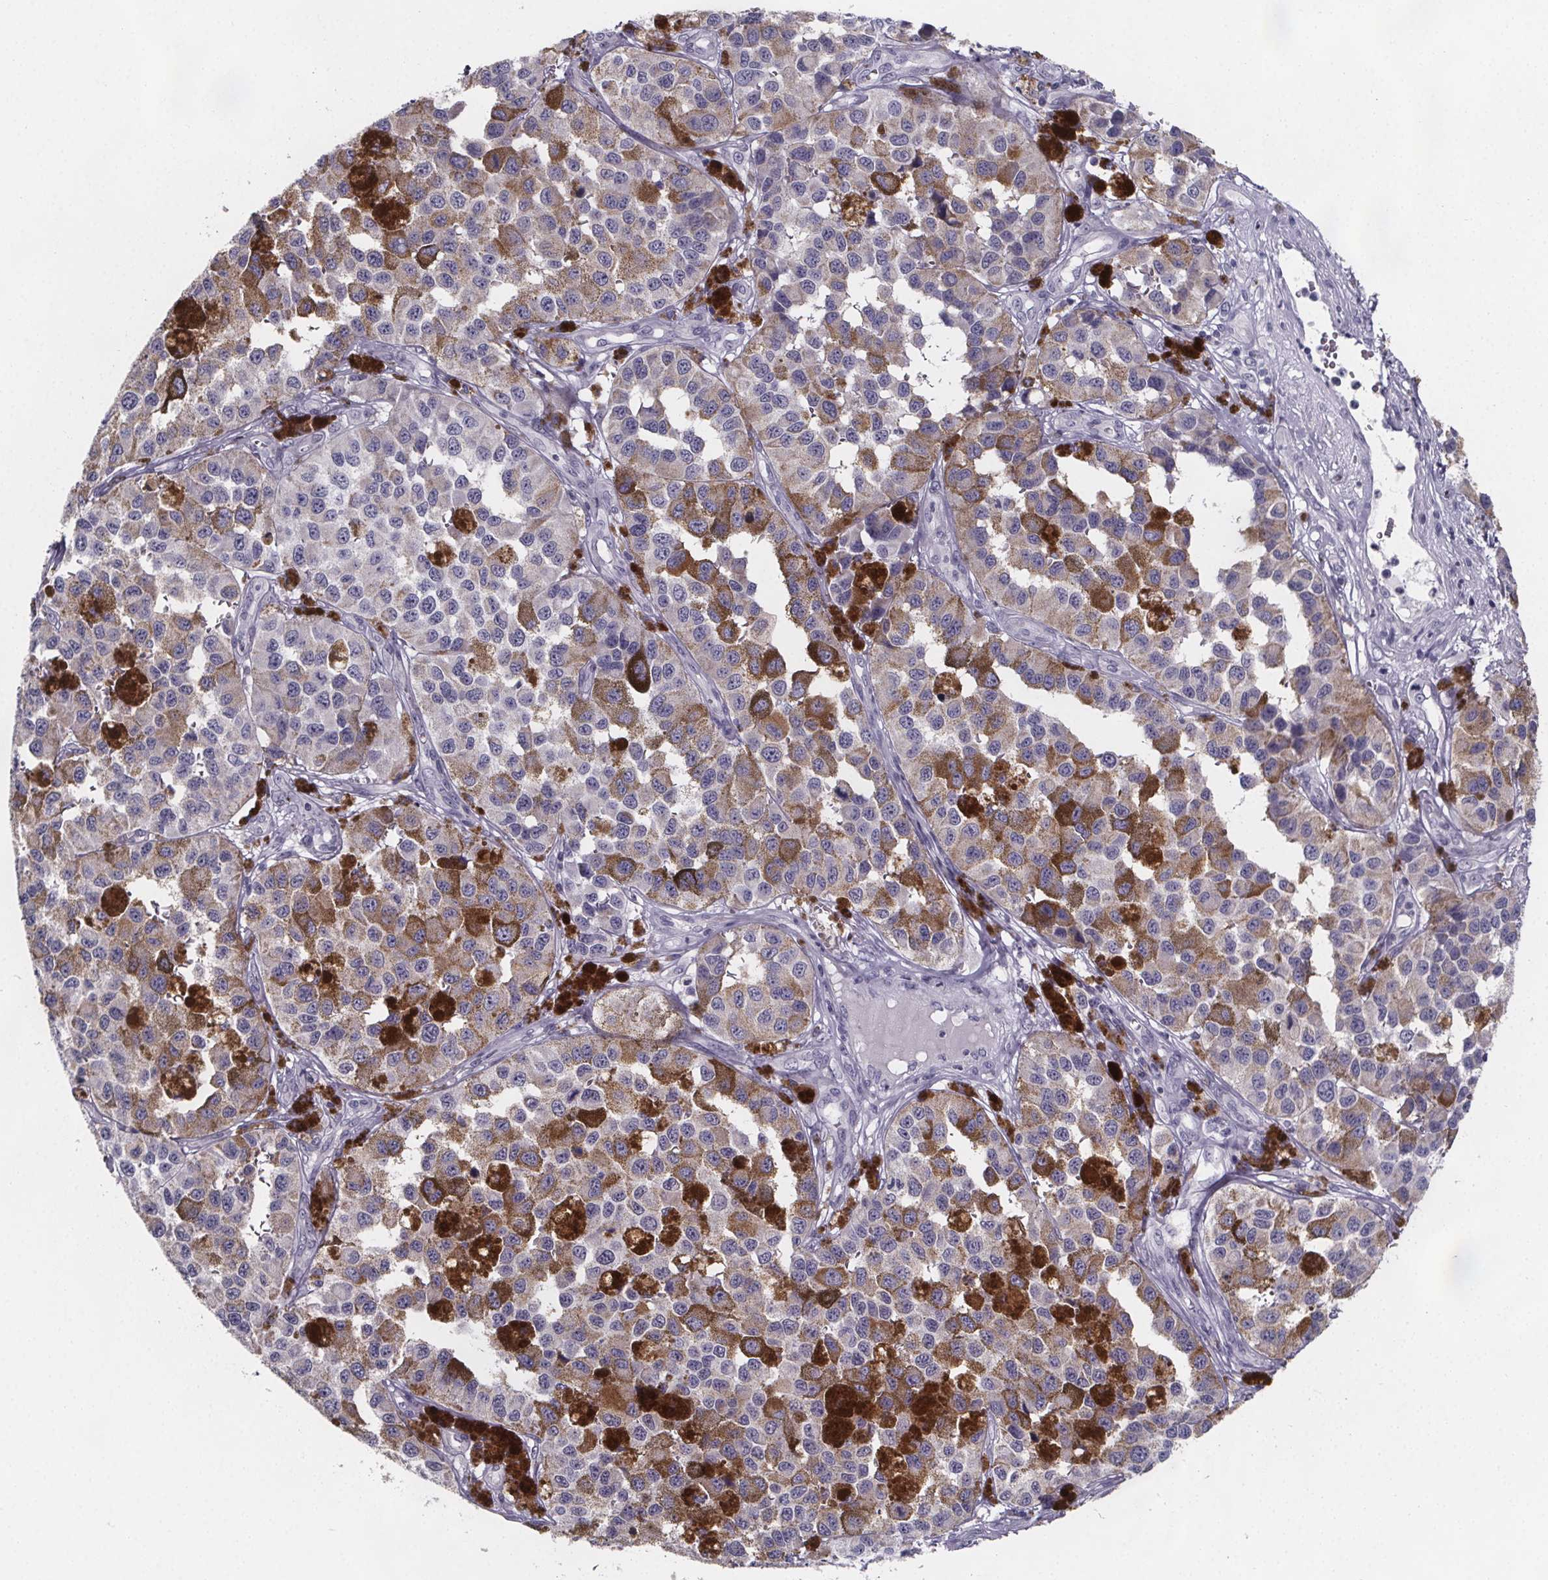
{"staining": {"intensity": "strong", "quantity": "<25%", "location": "cytoplasmic/membranous"}, "tissue": "melanoma", "cell_type": "Tumor cells", "image_type": "cancer", "snomed": [{"axis": "morphology", "description": "Malignant melanoma, NOS"}, {"axis": "topography", "description": "Skin"}], "caption": "Immunohistochemistry (IHC) (DAB) staining of human melanoma exhibits strong cytoplasmic/membranous protein expression in about <25% of tumor cells.", "gene": "PAH", "patient": {"sex": "female", "age": 58}}